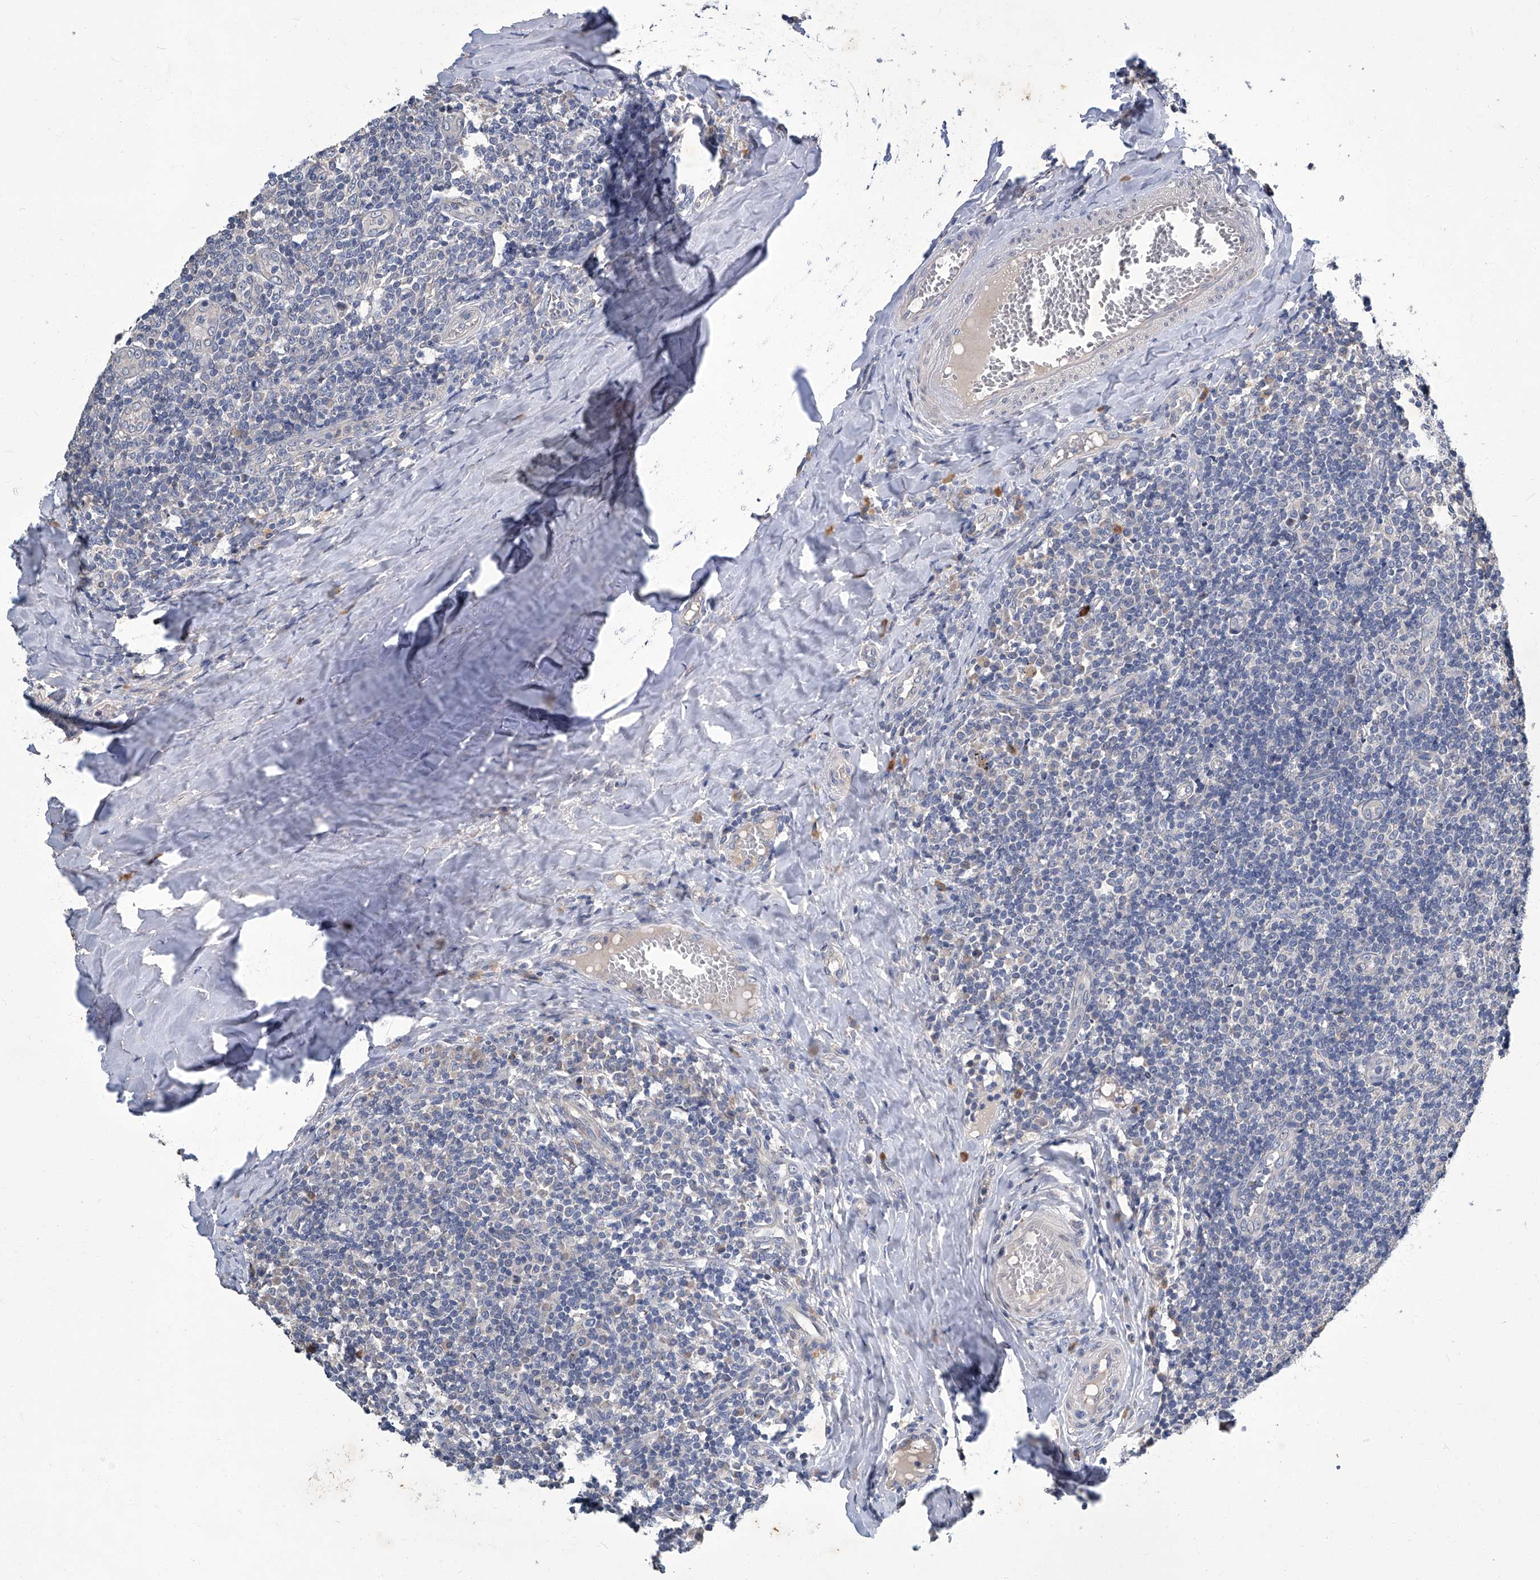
{"staining": {"intensity": "negative", "quantity": "none", "location": "none"}, "tissue": "tonsil", "cell_type": "Germinal center cells", "image_type": "normal", "snomed": [{"axis": "morphology", "description": "Normal tissue, NOS"}, {"axis": "topography", "description": "Tonsil"}], "caption": "Immunohistochemical staining of unremarkable tonsil shows no significant expression in germinal center cells. Nuclei are stained in blue.", "gene": "TGFBR1", "patient": {"sex": "female", "age": 19}}